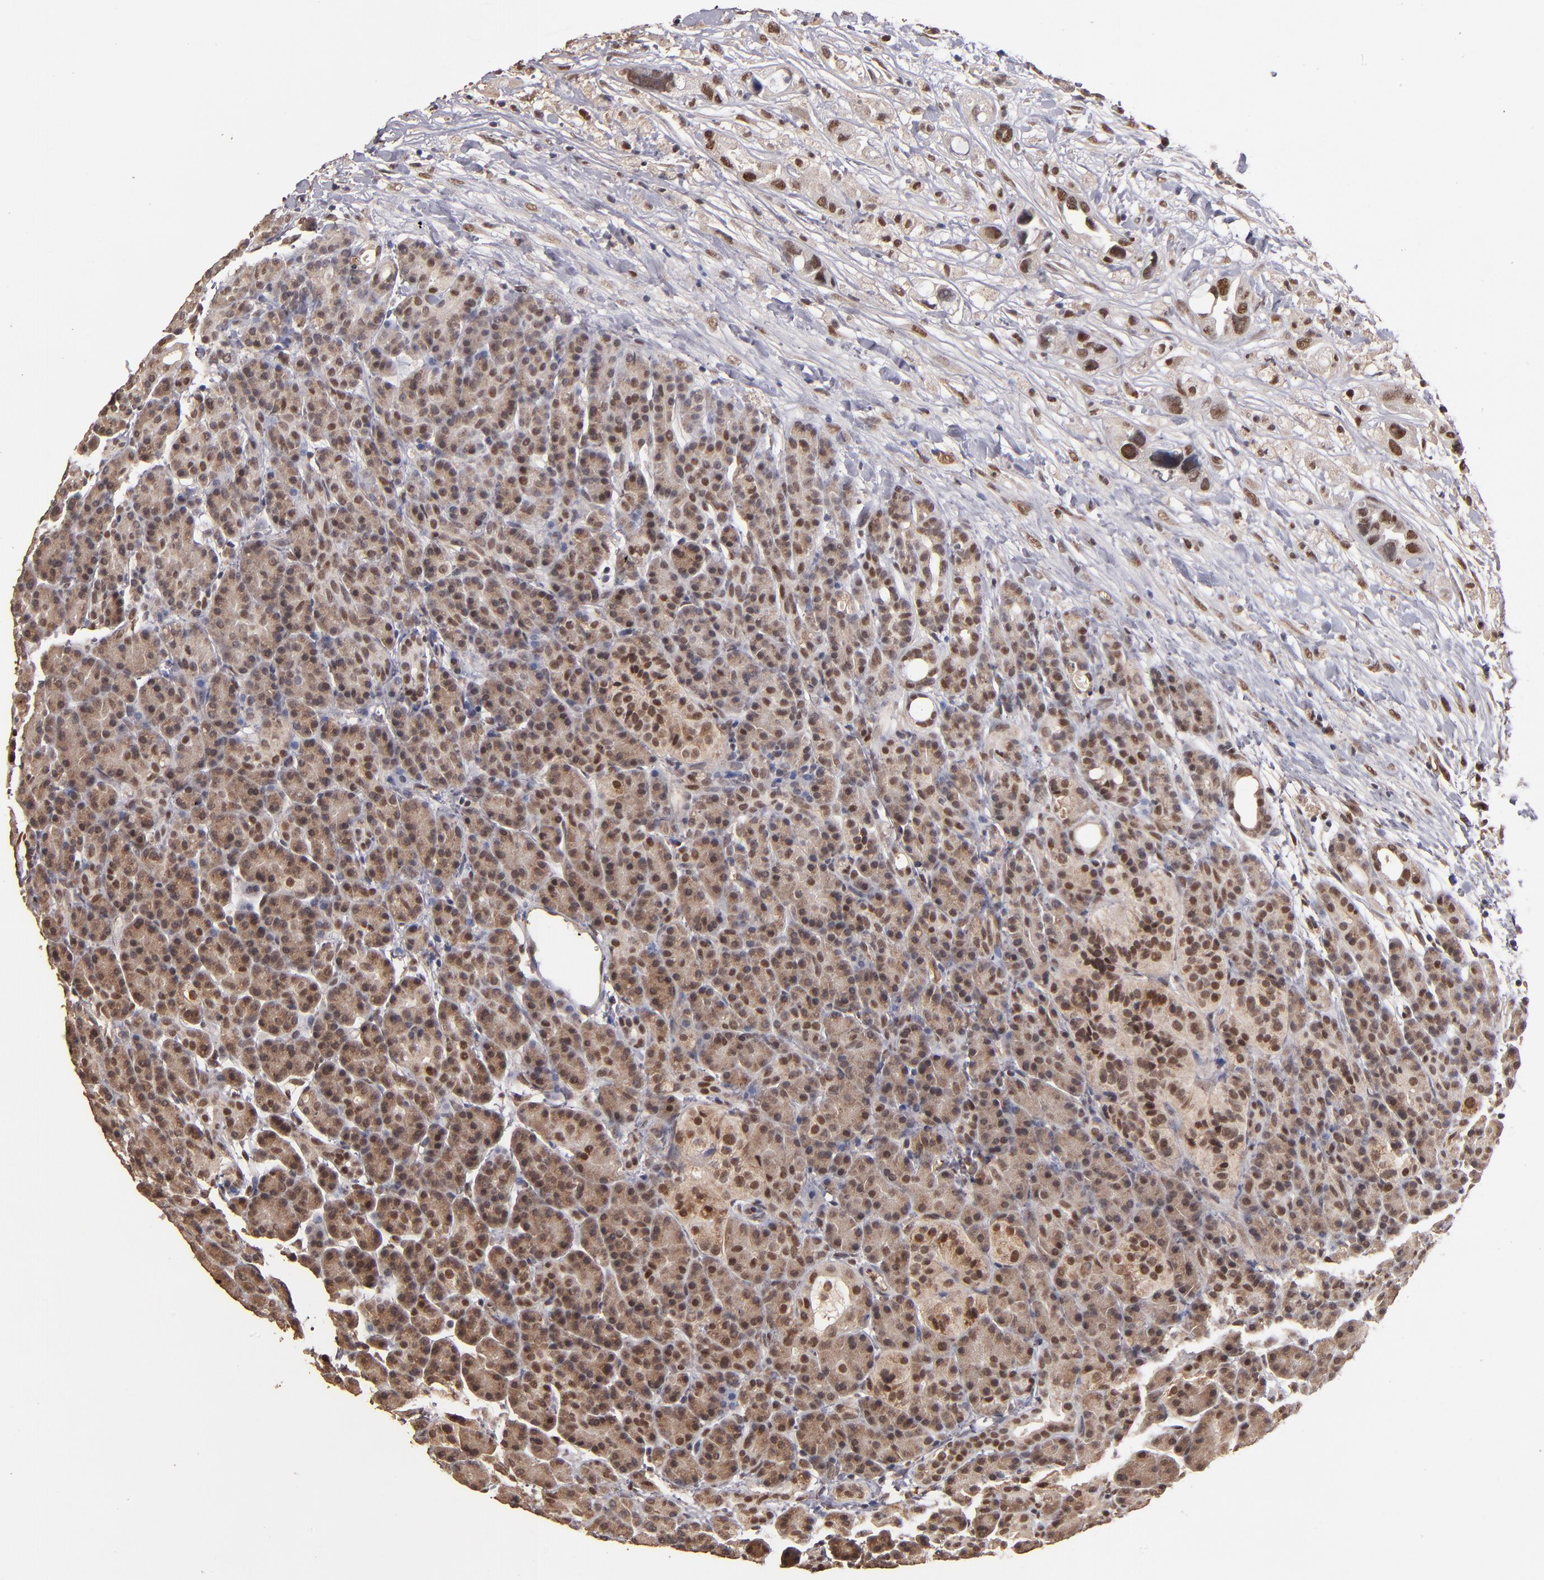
{"staining": {"intensity": "moderate", "quantity": ">75%", "location": "cytoplasmic/membranous,nuclear"}, "tissue": "pancreas", "cell_type": "Exocrine glandular cells", "image_type": "normal", "snomed": [{"axis": "morphology", "description": "Normal tissue, NOS"}, {"axis": "topography", "description": "Pancreas"}], "caption": "Protein staining shows moderate cytoplasmic/membranous,nuclear expression in approximately >75% of exocrine glandular cells in benign pancreas.", "gene": "EAPP", "patient": {"sex": "female", "age": 77}}